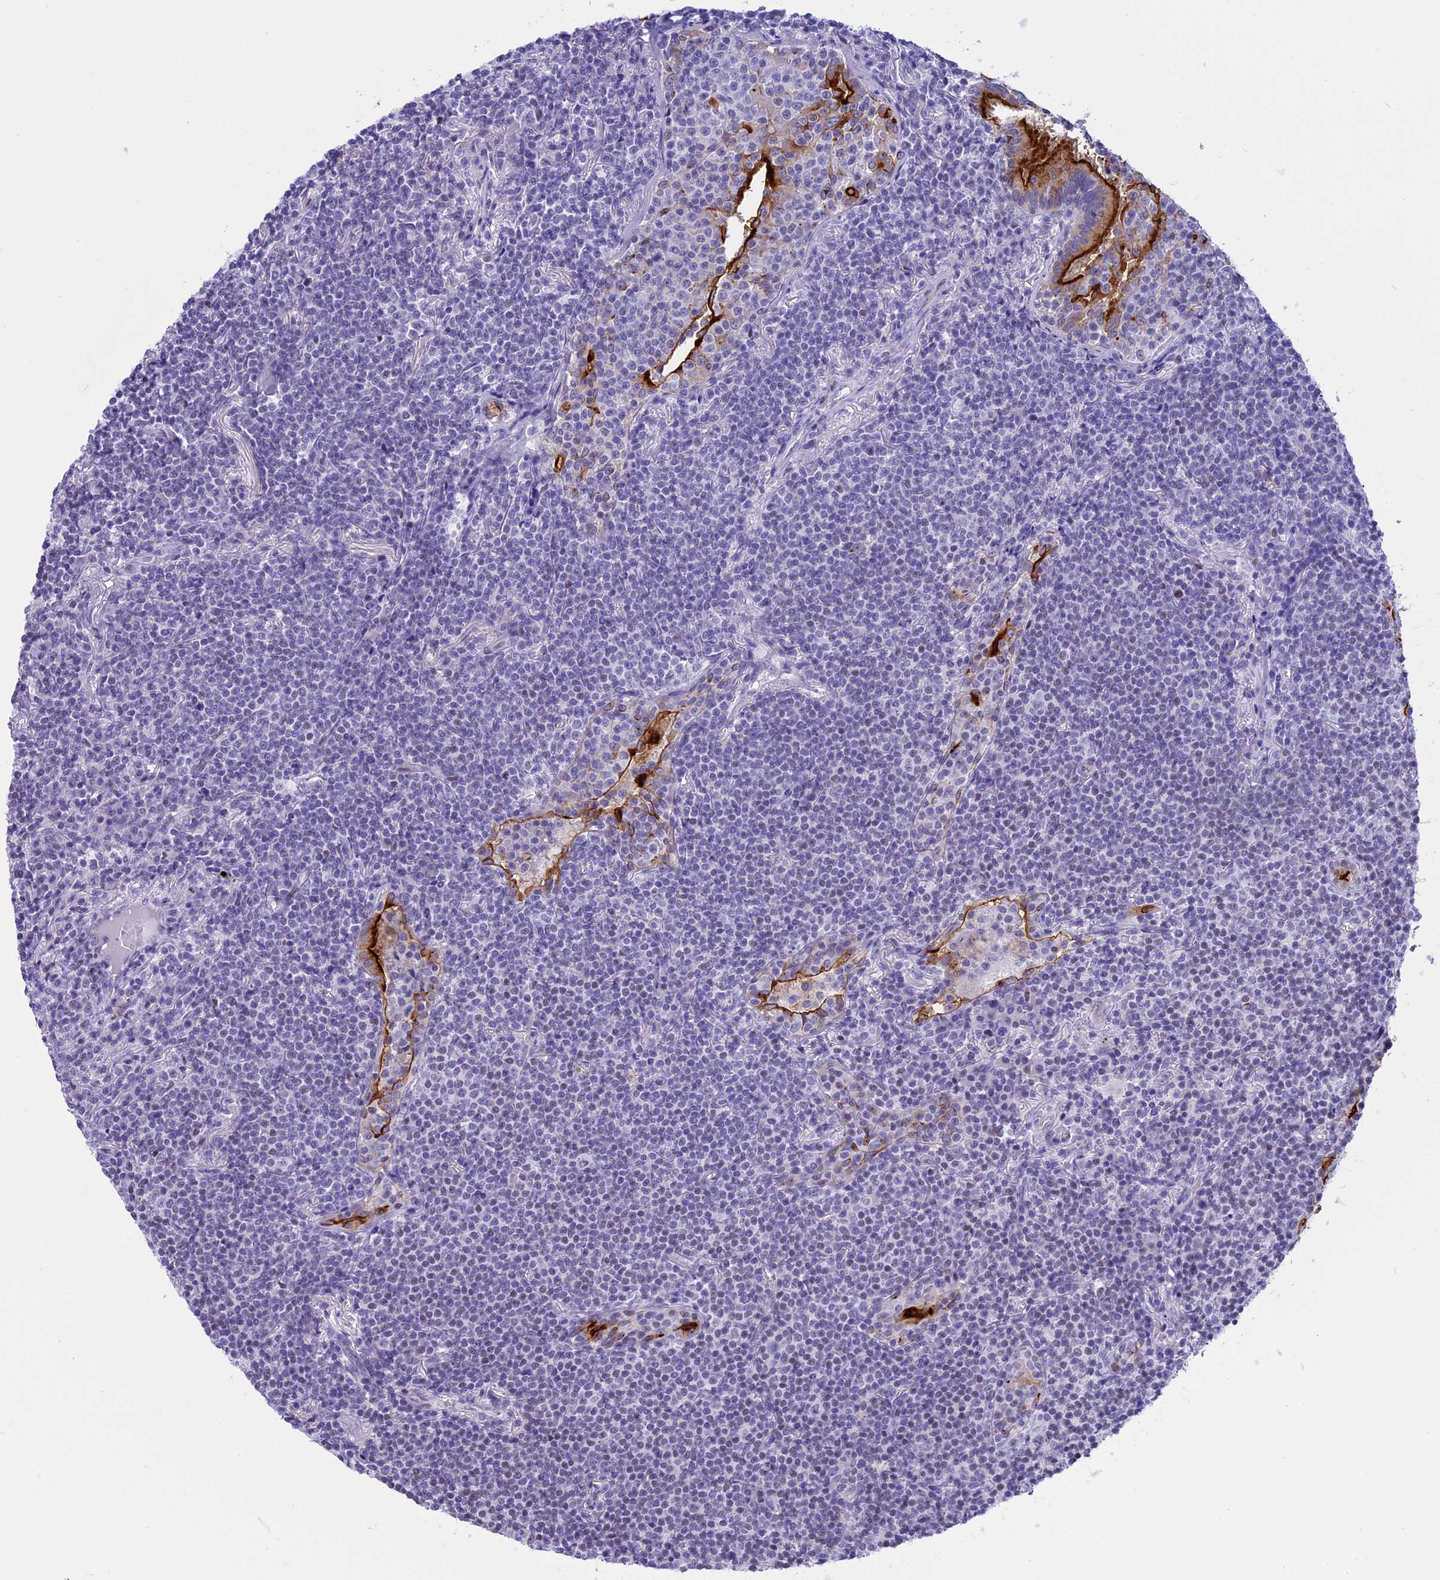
{"staining": {"intensity": "negative", "quantity": "none", "location": "none"}, "tissue": "lymphoma", "cell_type": "Tumor cells", "image_type": "cancer", "snomed": [{"axis": "morphology", "description": "Malignant lymphoma, non-Hodgkin's type, Low grade"}, {"axis": "topography", "description": "Lung"}], "caption": "Immunohistochemistry of lymphoma displays no staining in tumor cells.", "gene": "SPIRE2", "patient": {"sex": "female", "age": 71}}